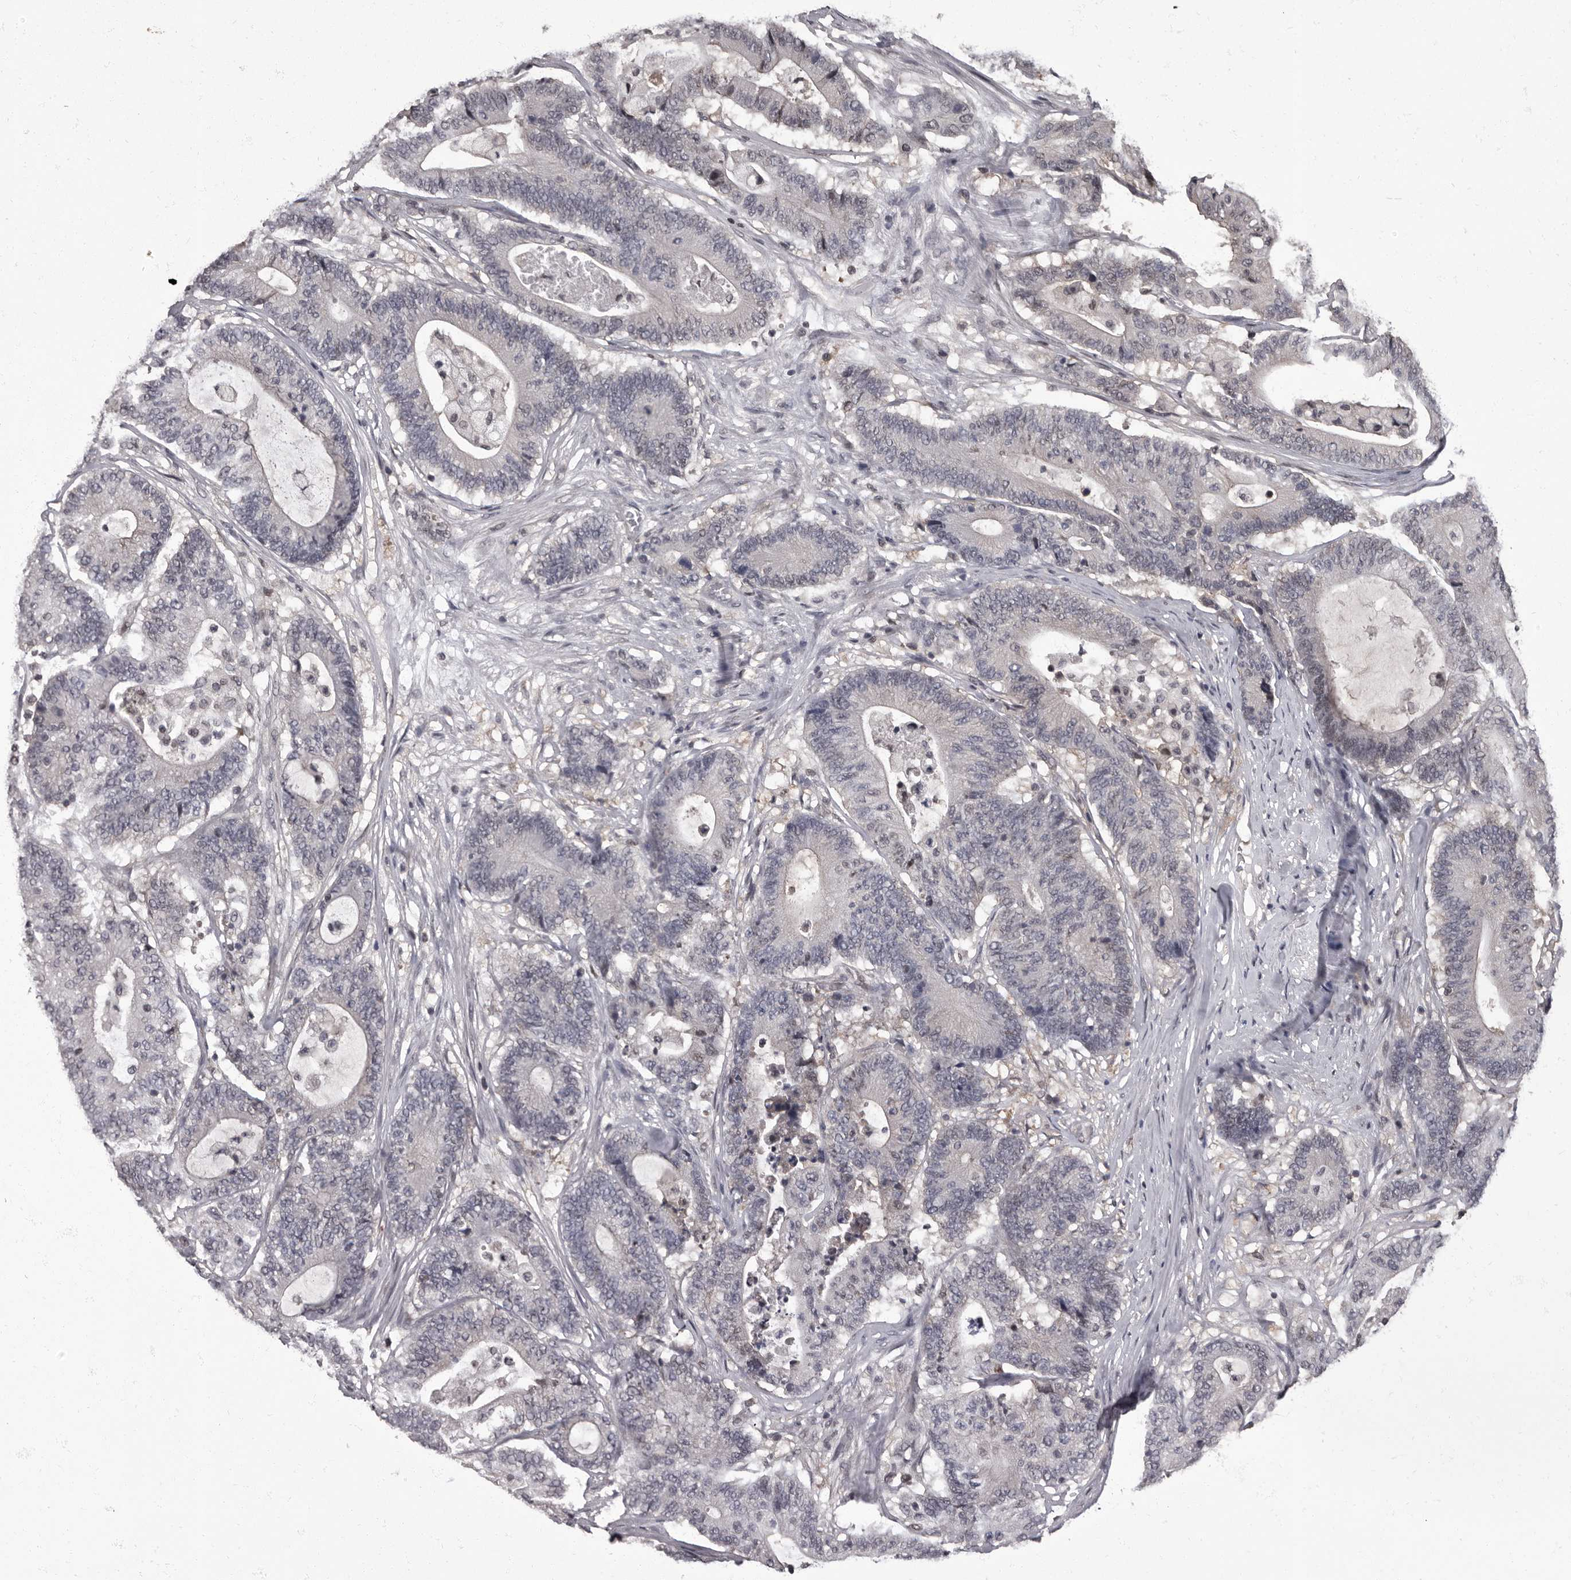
{"staining": {"intensity": "negative", "quantity": "none", "location": "none"}, "tissue": "colorectal cancer", "cell_type": "Tumor cells", "image_type": "cancer", "snomed": [{"axis": "morphology", "description": "Adenocarcinoma, NOS"}, {"axis": "topography", "description": "Colon"}], "caption": "This is an immunohistochemistry micrograph of colorectal cancer. There is no positivity in tumor cells.", "gene": "C1orf50", "patient": {"sex": "female", "age": 84}}